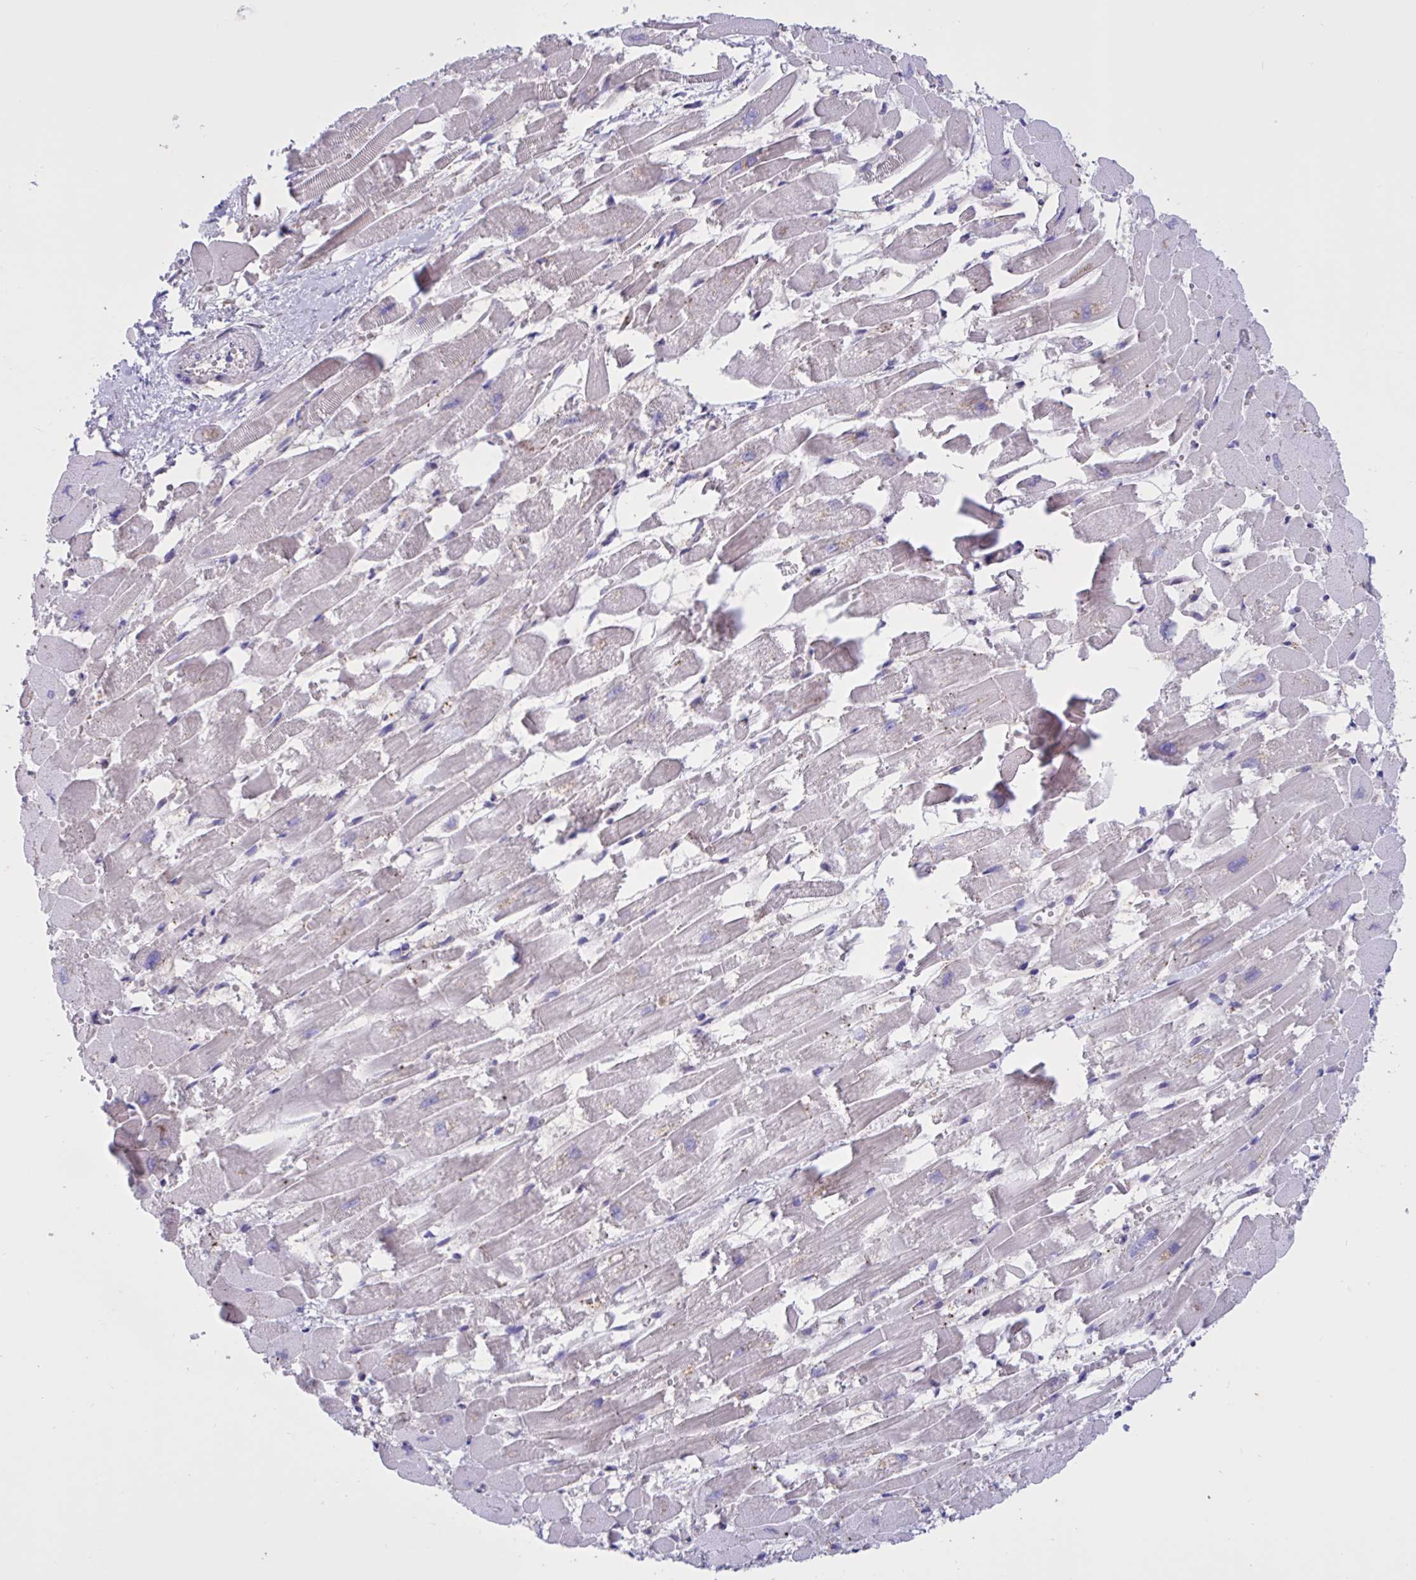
{"staining": {"intensity": "moderate", "quantity": "<25%", "location": "cytoplasmic/membranous"}, "tissue": "heart muscle", "cell_type": "Cardiomyocytes", "image_type": "normal", "snomed": [{"axis": "morphology", "description": "Normal tissue, NOS"}, {"axis": "topography", "description": "Heart"}], "caption": "Brown immunohistochemical staining in unremarkable heart muscle exhibits moderate cytoplasmic/membranous expression in about <25% of cardiomyocytes. (Brightfield microscopy of DAB IHC at high magnification).", "gene": "SLC66A1", "patient": {"sex": "female", "age": 52}}